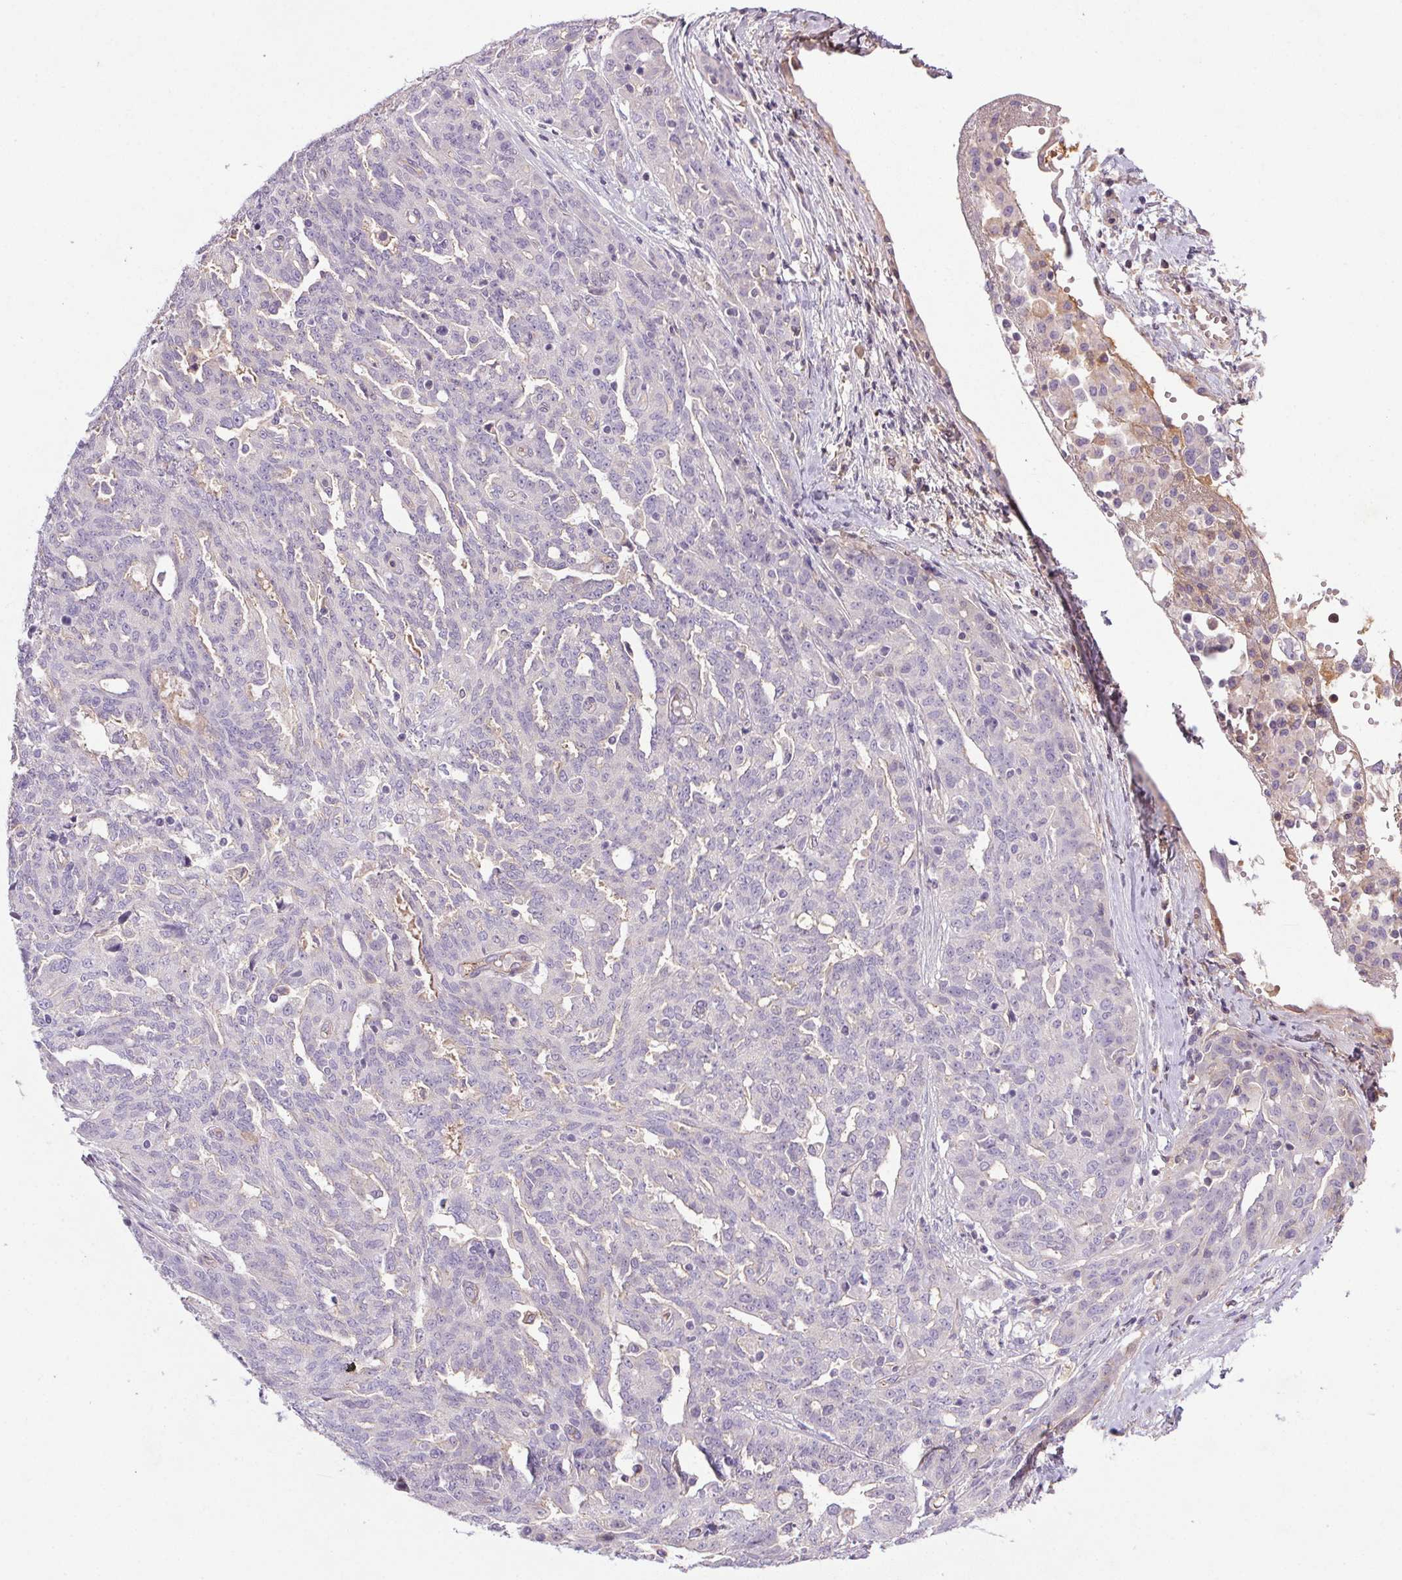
{"staining": {"intensity": "negative", "quantity": "none", "location": "none"}, "tissue": "ovarian cancer", "cell_type": "Tumor cells", "image_type": "cancer", "snomed": [{"axis": "morphology", "description": "Cystadenocarcinoma, serous, NOS"}, {"axis": "topography", "description": "Ovary"}], "caption": "Tumor cells are negative for protein expression in human ovarian cancer (serous cystadenocarcinoma).", "gene": "APOC4", "patient": {"sex": "female", "age": 67}}